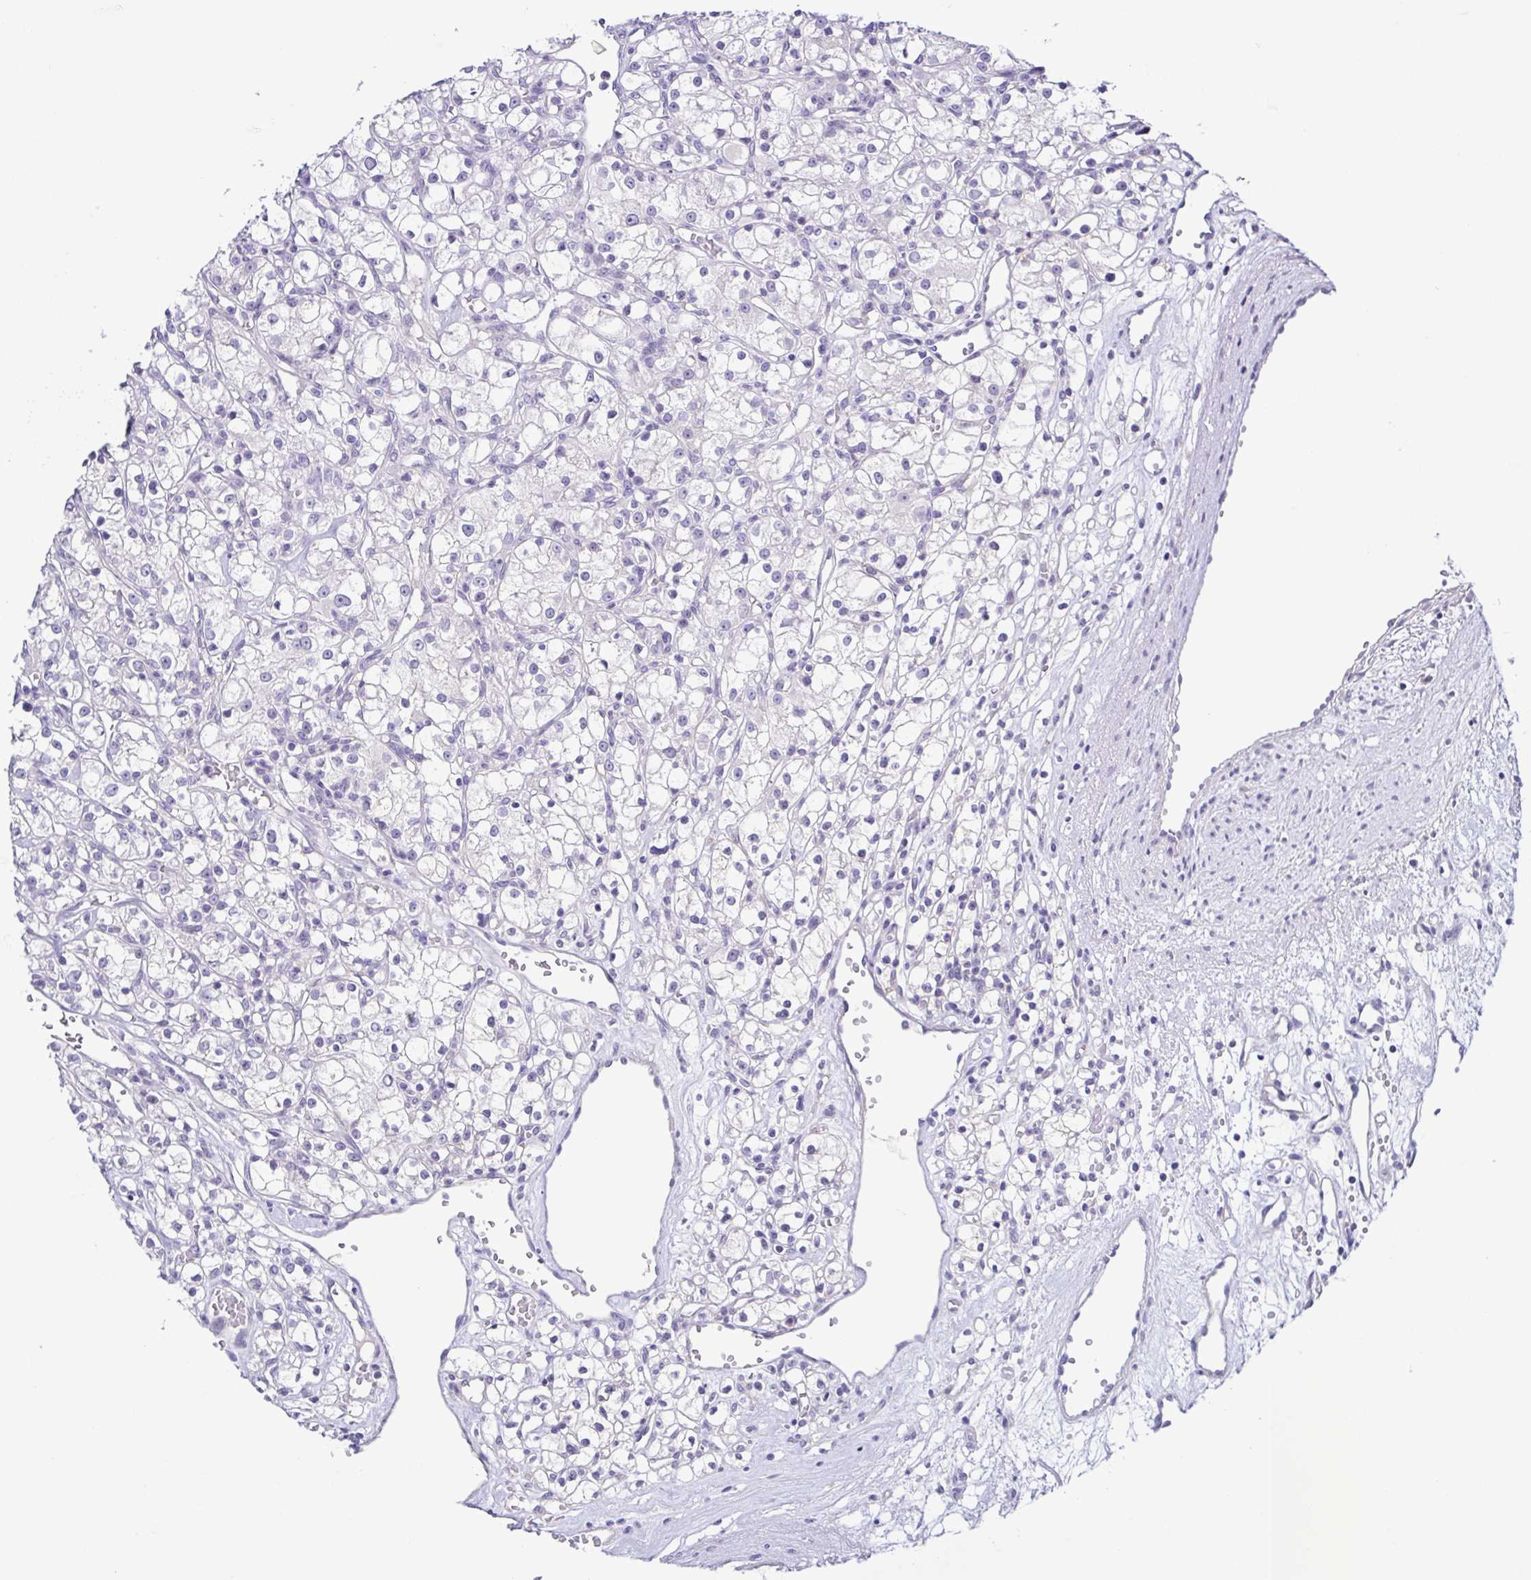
{"staining": {"intensity": "negative", "quantity": "none", "location": "none"}, "tissue": "renal cancer", "cell_type": "Tumor cells", "image_type": "cancer", "snomed": [{"axis": "morphology", "description": "Adenocarcinoma, NOS"}, {"axis": "topography", "description": "Kidney"}], "caption": "Protein analysis of renal adenocarcinoma reveals no significant positivity in tumor cells.", "gene": "TERT", "patient": {"sex": "female", "age": 59}}